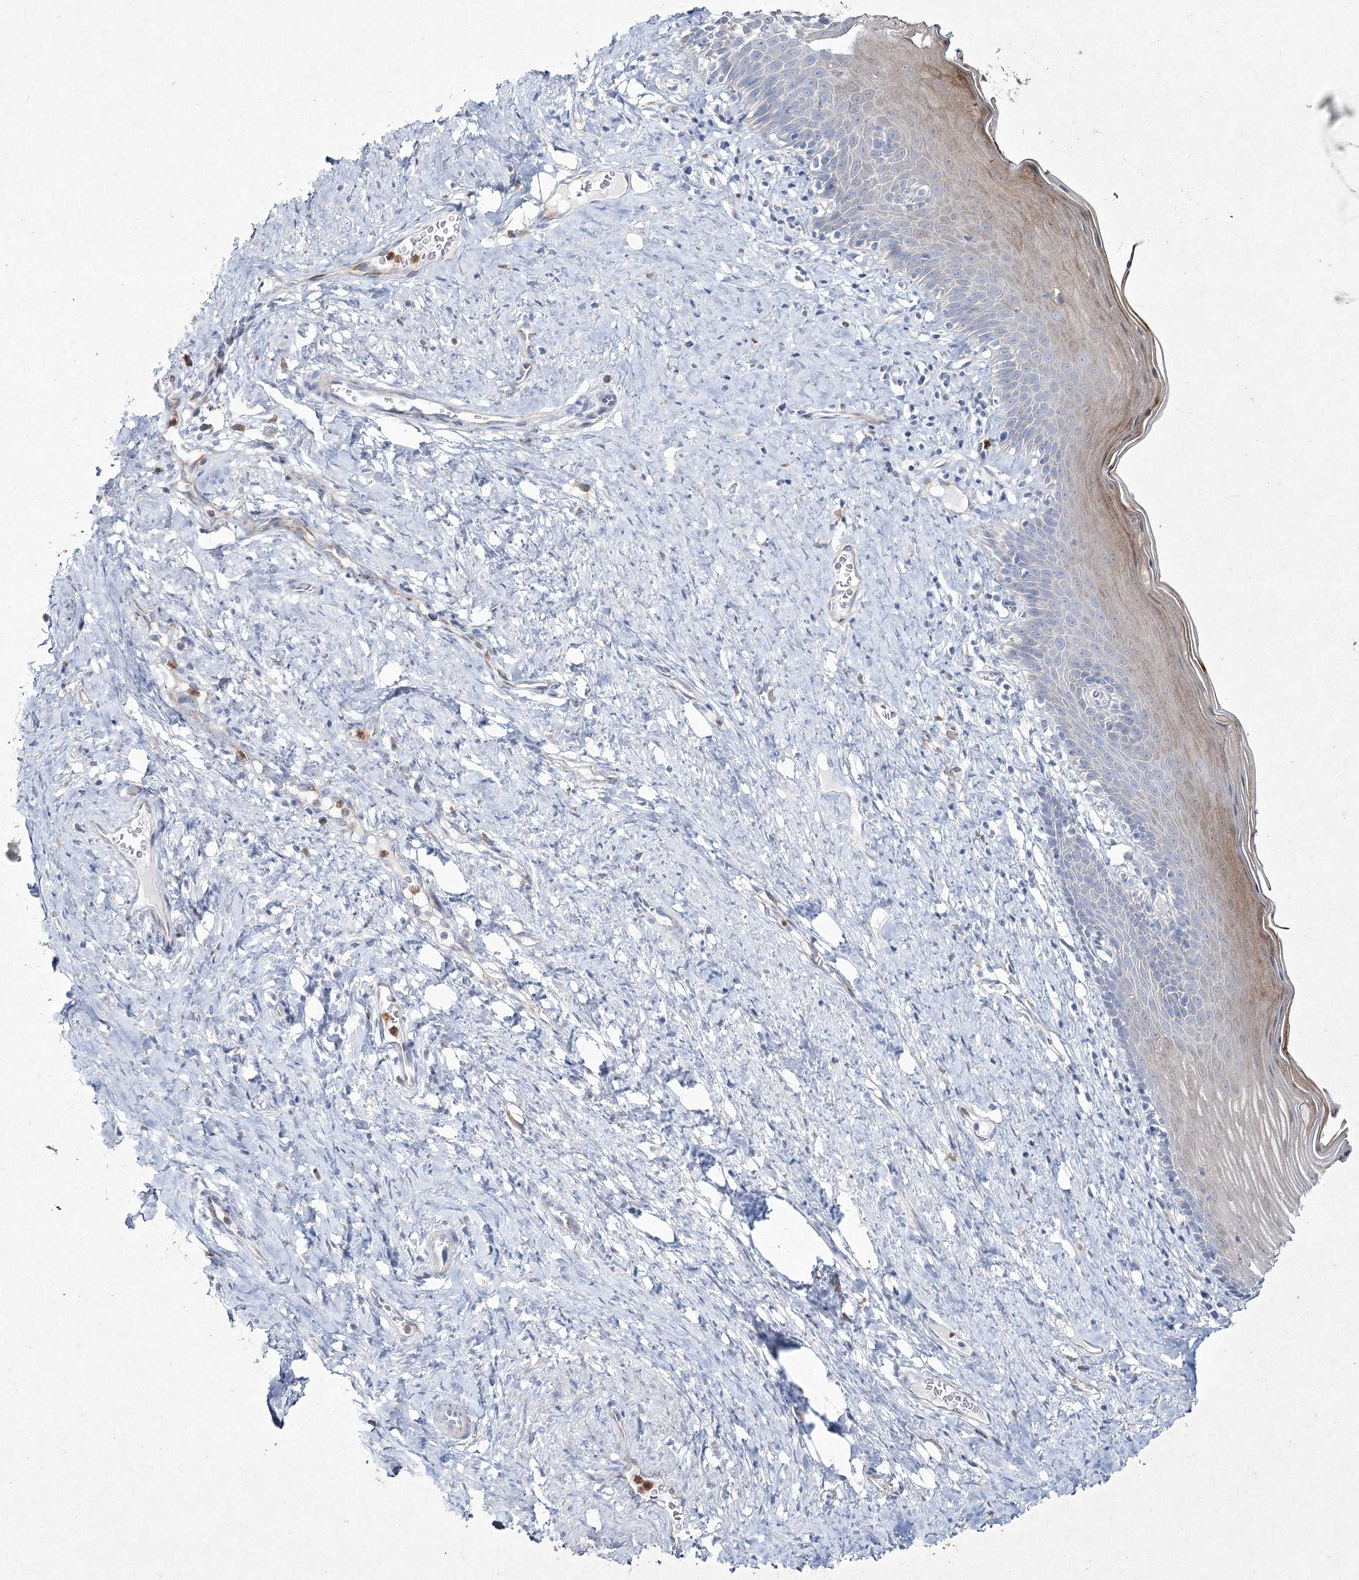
{"staining": {"intensity": "weak", "quantity": "<25%", "location": "cytoplasmic/membranous"}, "tissue": "cervix", "cell_type": "Squamous epithelial cells", "image_type": "normal", "snomed": [{"axis": "morphology", "description": "Normal tissue, NOS"}, {"axis": "topography", "description": "Cervix"}], "caption": "IHC photomicrograph of normal cervix: cervix stained with DAB (3,3'-diaminobenzidine) exhibits no significant protein staining in squamous epithelial cells. Brightfield microscopy of IHC stained with DAB (3,3'-diaminobenzidine) (brown) and hematoxylin (blue), captured at high magnification.", "gene": "NIPAL4", "patient": {"sex": "female", "age": 42}}